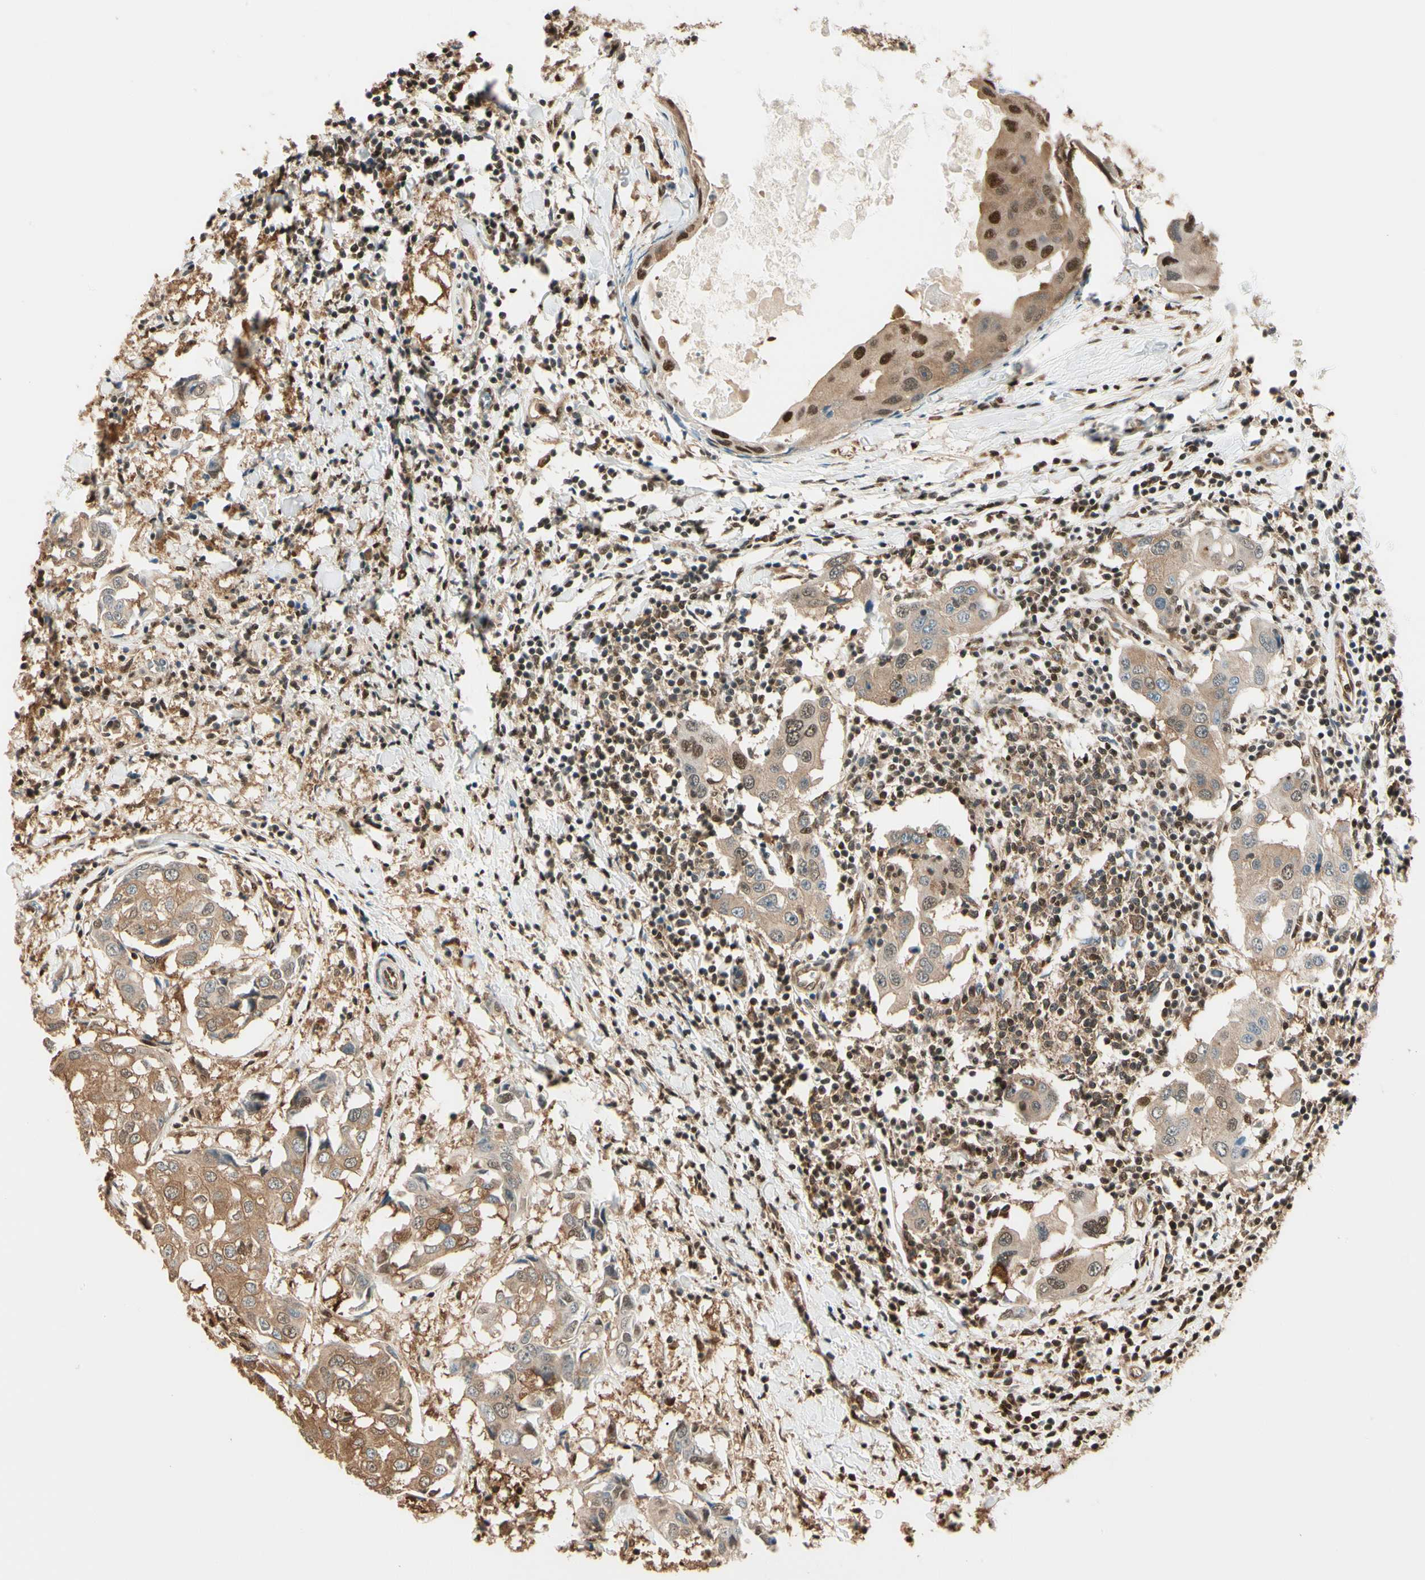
{"staining": {"intensity": "weak", "quantity": ">75%", "location": "cytoplasmic/membranous,nuclear"}, "tissue": "breast cancer", "cell_type": "Tumor cells", "image_type": "cancer", "snomed": [{"axis": "morphology", "description": "Duct carcinoma"}, {"axis": "topography", "description": "Breast"}], "caption": "Protein staining exhibits weak cytoplasmic/membranous and nuclear expression in about >75% of tumor cells in breast cancer.", "gene": "PNCK", "patient": {"sex": "female", "age": 27}}